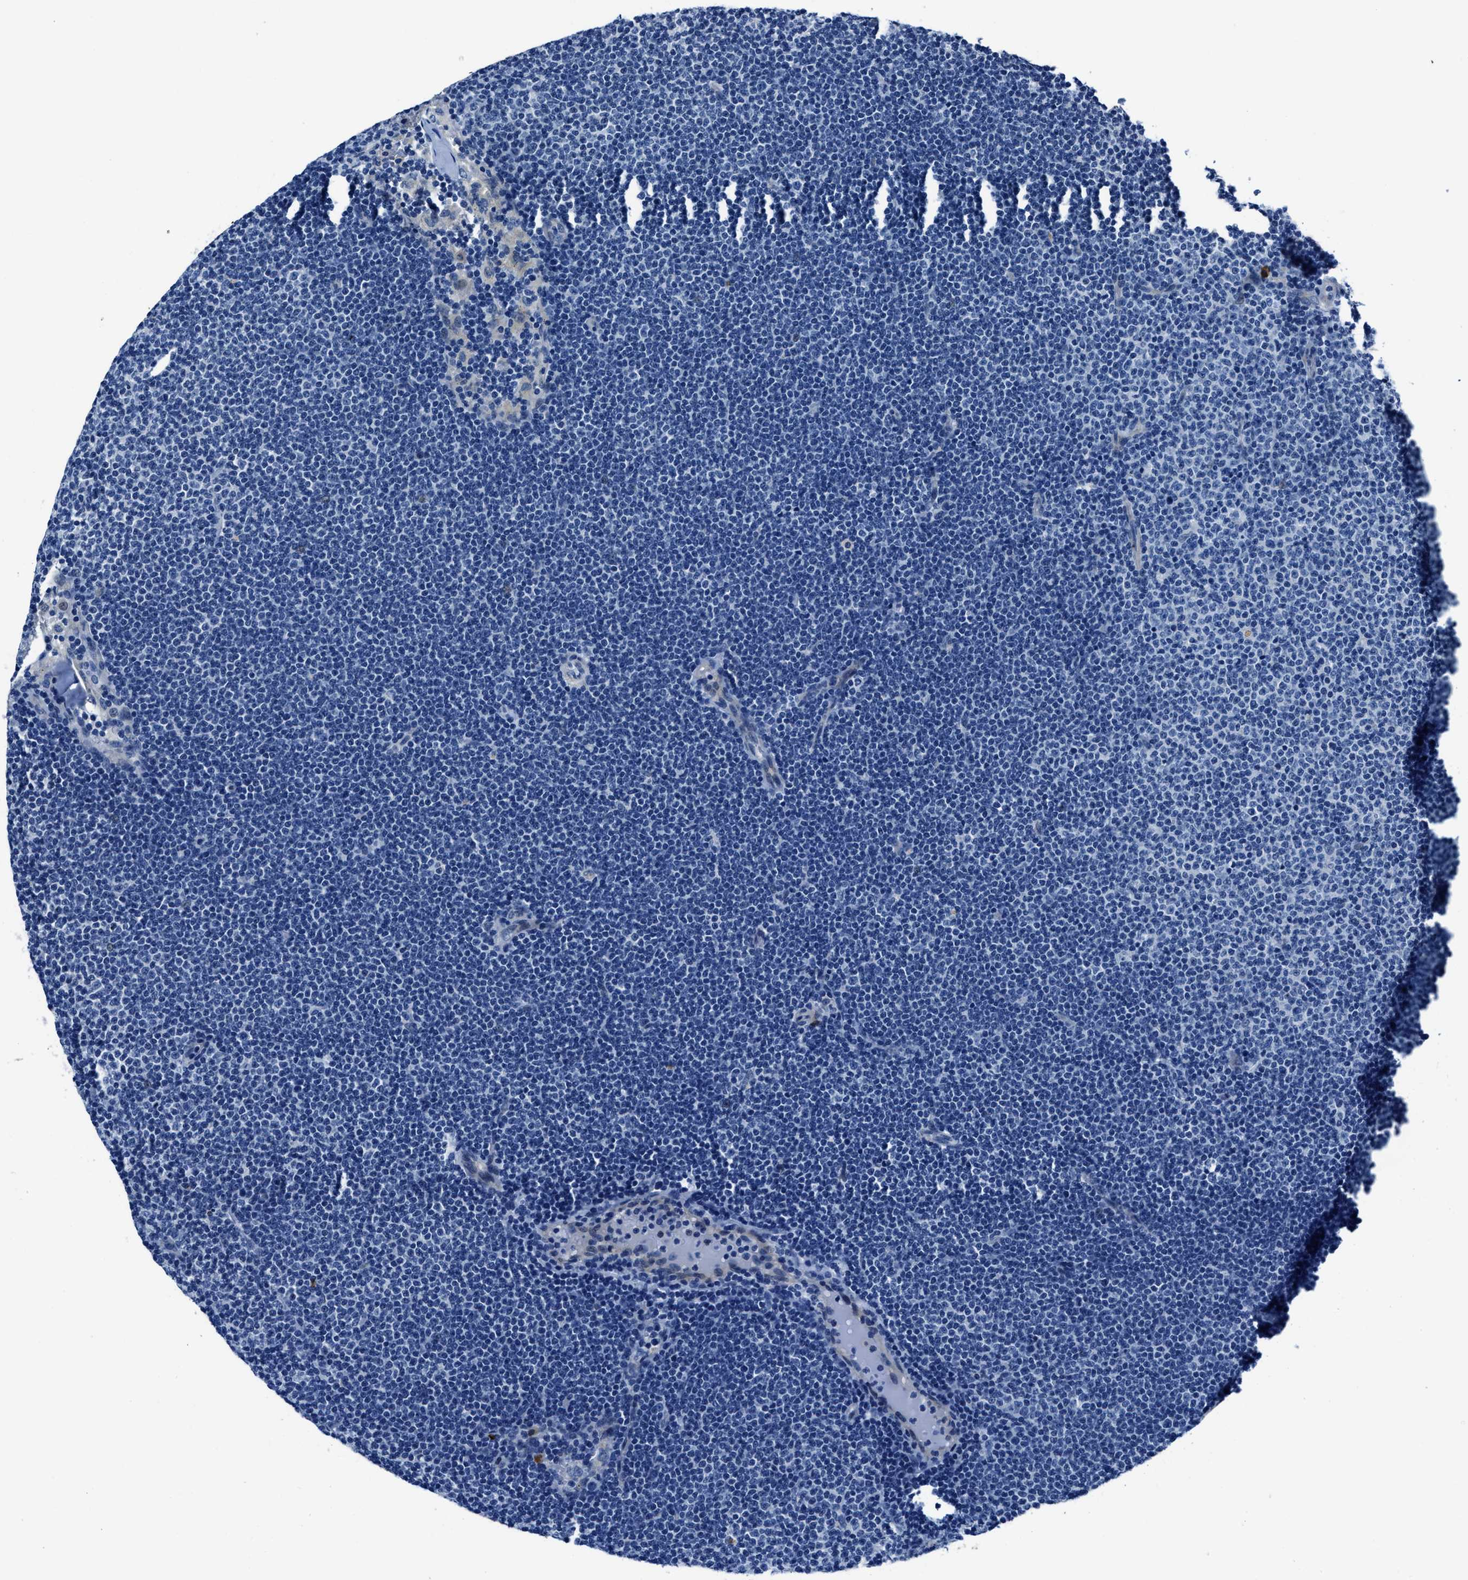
{"staining": {"intensity": "negative", "quantity": "none", "location": "none"}, "tissue": "lymphoma", "cell_type": "Tumor cells", "image_type": "cancer", "snomed": [{"axis": "morphology", "description": "Malignant lymphoma, non-Hodgkin's type, Low grade"}, {"axis": "topography", "description": "Lymph node"}], "caption": "This is a micrograph of immunohistochemistry (IHC) staining of lymphoma, which shows no positivity in tumor cells. The staining was performed using DAB (3,3'-diaminobenzidine) to visualize the protein expression in brown, while the nuclei were stained in blue with hematoxylin (Magnification: 20x).", "gene": "NACAD", "patient": {"sex": "female", "age": 53}}